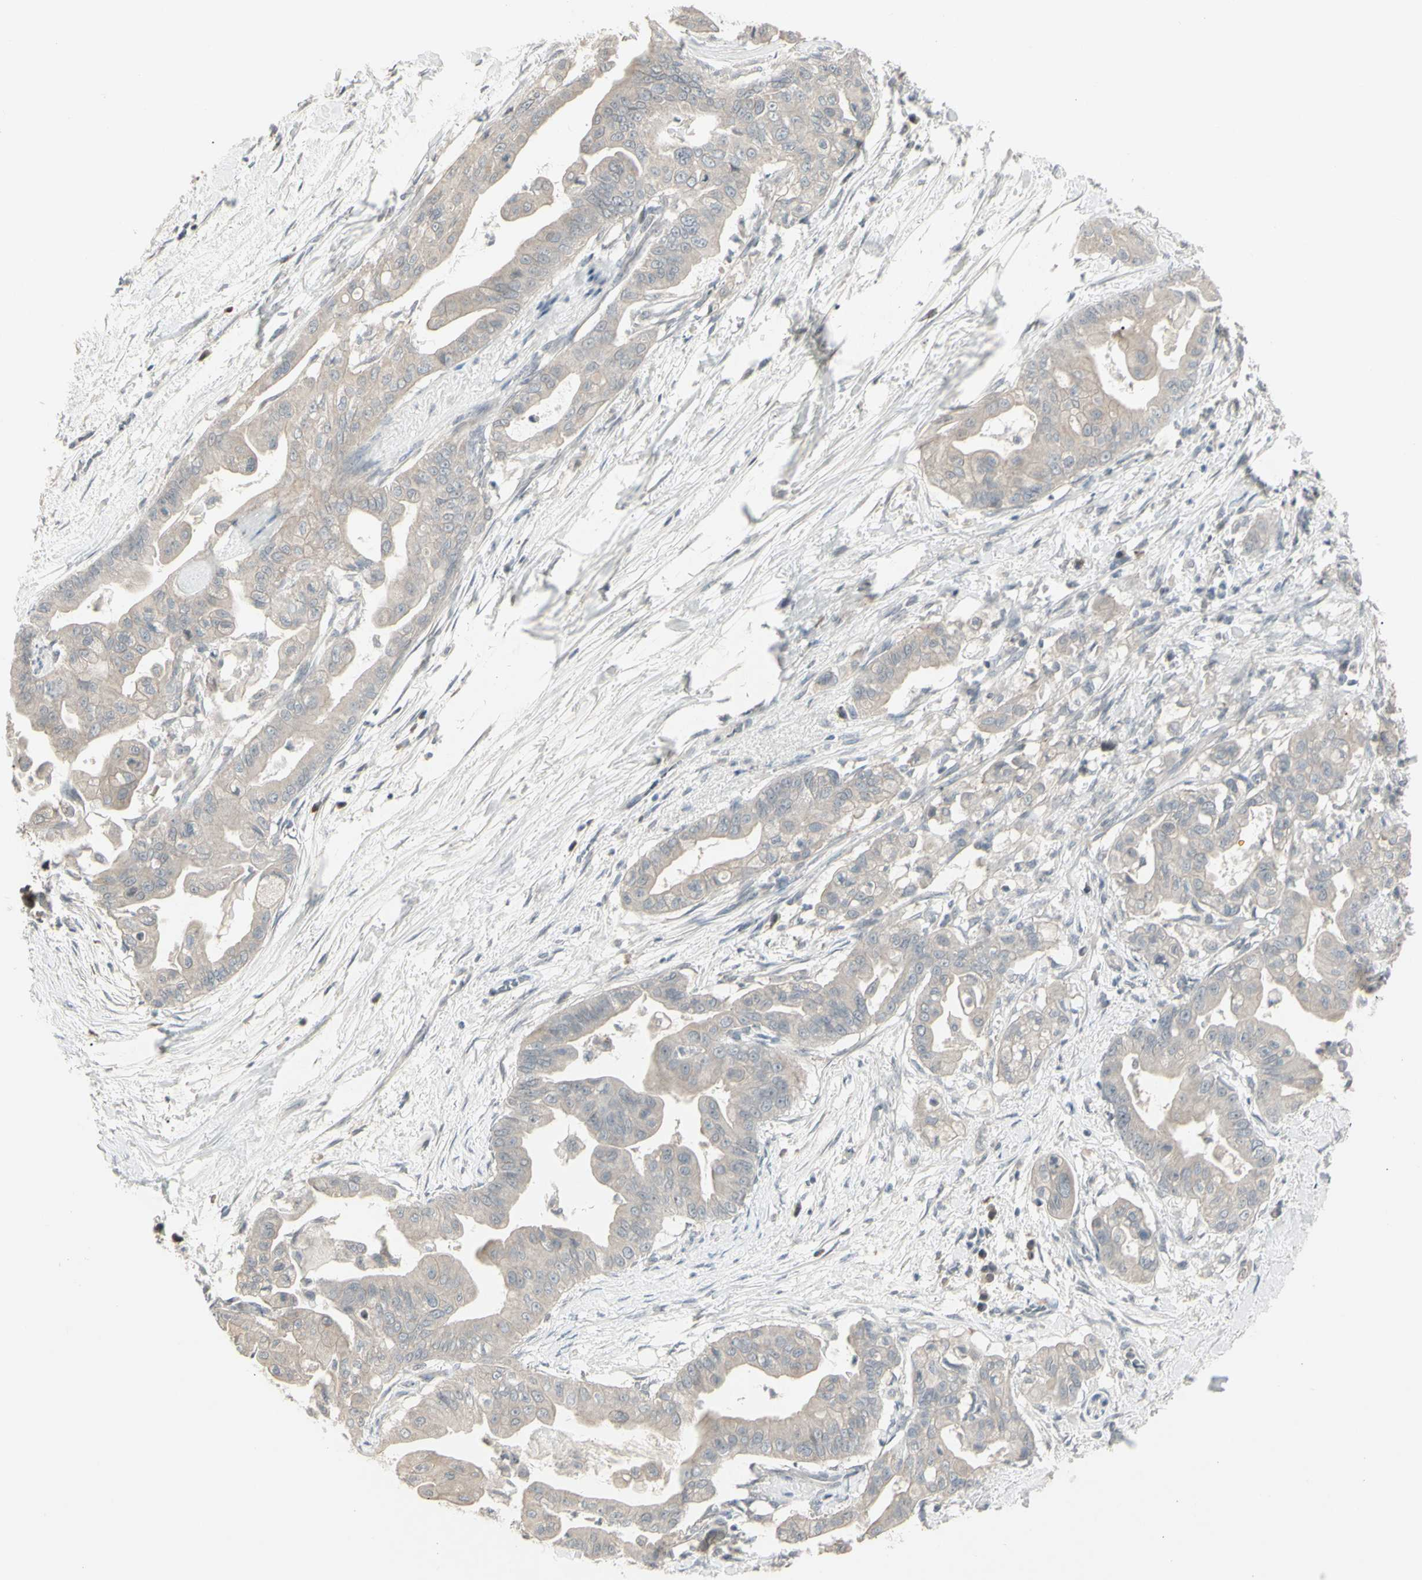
{"staining": {"intensity": "weak", "quantity": ">75%", "location": "cytoplasmic/membranous"}, "tissue": "pancreatic cancer", "cell_type": "Tumor cells", "image_type": "cancer", "snomed": [{"axis": "morphology", "description": "Adenocarcinoma, NOS"}, {"axis": "topography", "description": "Pancreas"}], "caption": "The immunohistochemical stain highlights weak cytoplasmic/membranous expression in tumor cells of pancreatic cancer tissue. The staining was performed using DAB (3,3'-diaminobenzidine), with brown indicating positive protein expression. Nuclei are stained blue with hematoxylin.", "gene": "PIAS4", "patient": {"sex": "female", "age": 75}}